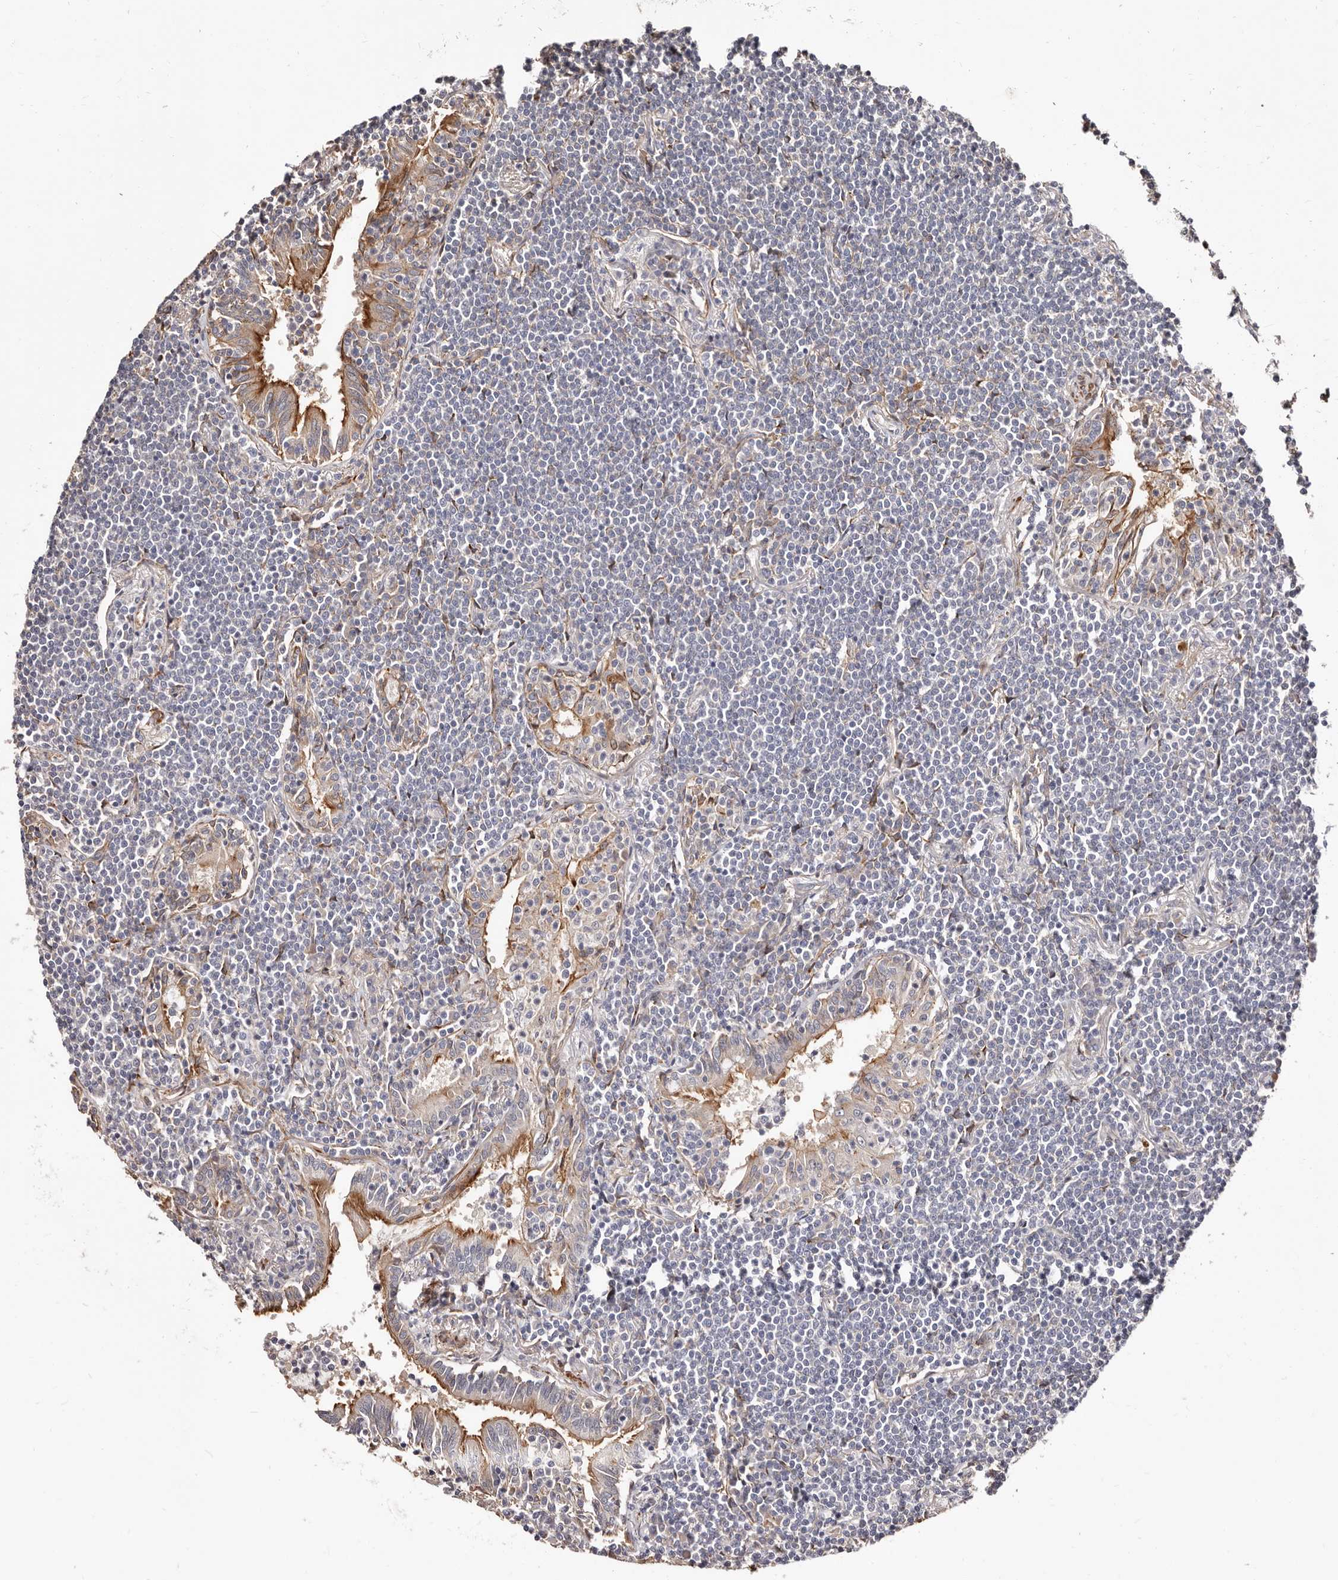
{"staining": {"intensity": "negative", "quantity": "none", "location": "none"}, "tissue": "lymphoma", "cell_type": "Tumor cells", "image_type": "cancer", "snomed": [{"axis": "morphology", "description": "Malignant lymphoma, non-Hodgkin's type, Low grade"}, {"axis": "topography", "description": "Lung"}], "caption": "This is a photomicrograph of IHC staining of lymphoma, which shows no staining in tumor cells. Brightfield microscopy of immunohistochemistry (IHC) stained with DAB (brown) and hematoxylin (blue), captured at high magnification.", "gene": "TRIP13", "patient": {"sex": "female", "age": 71}}